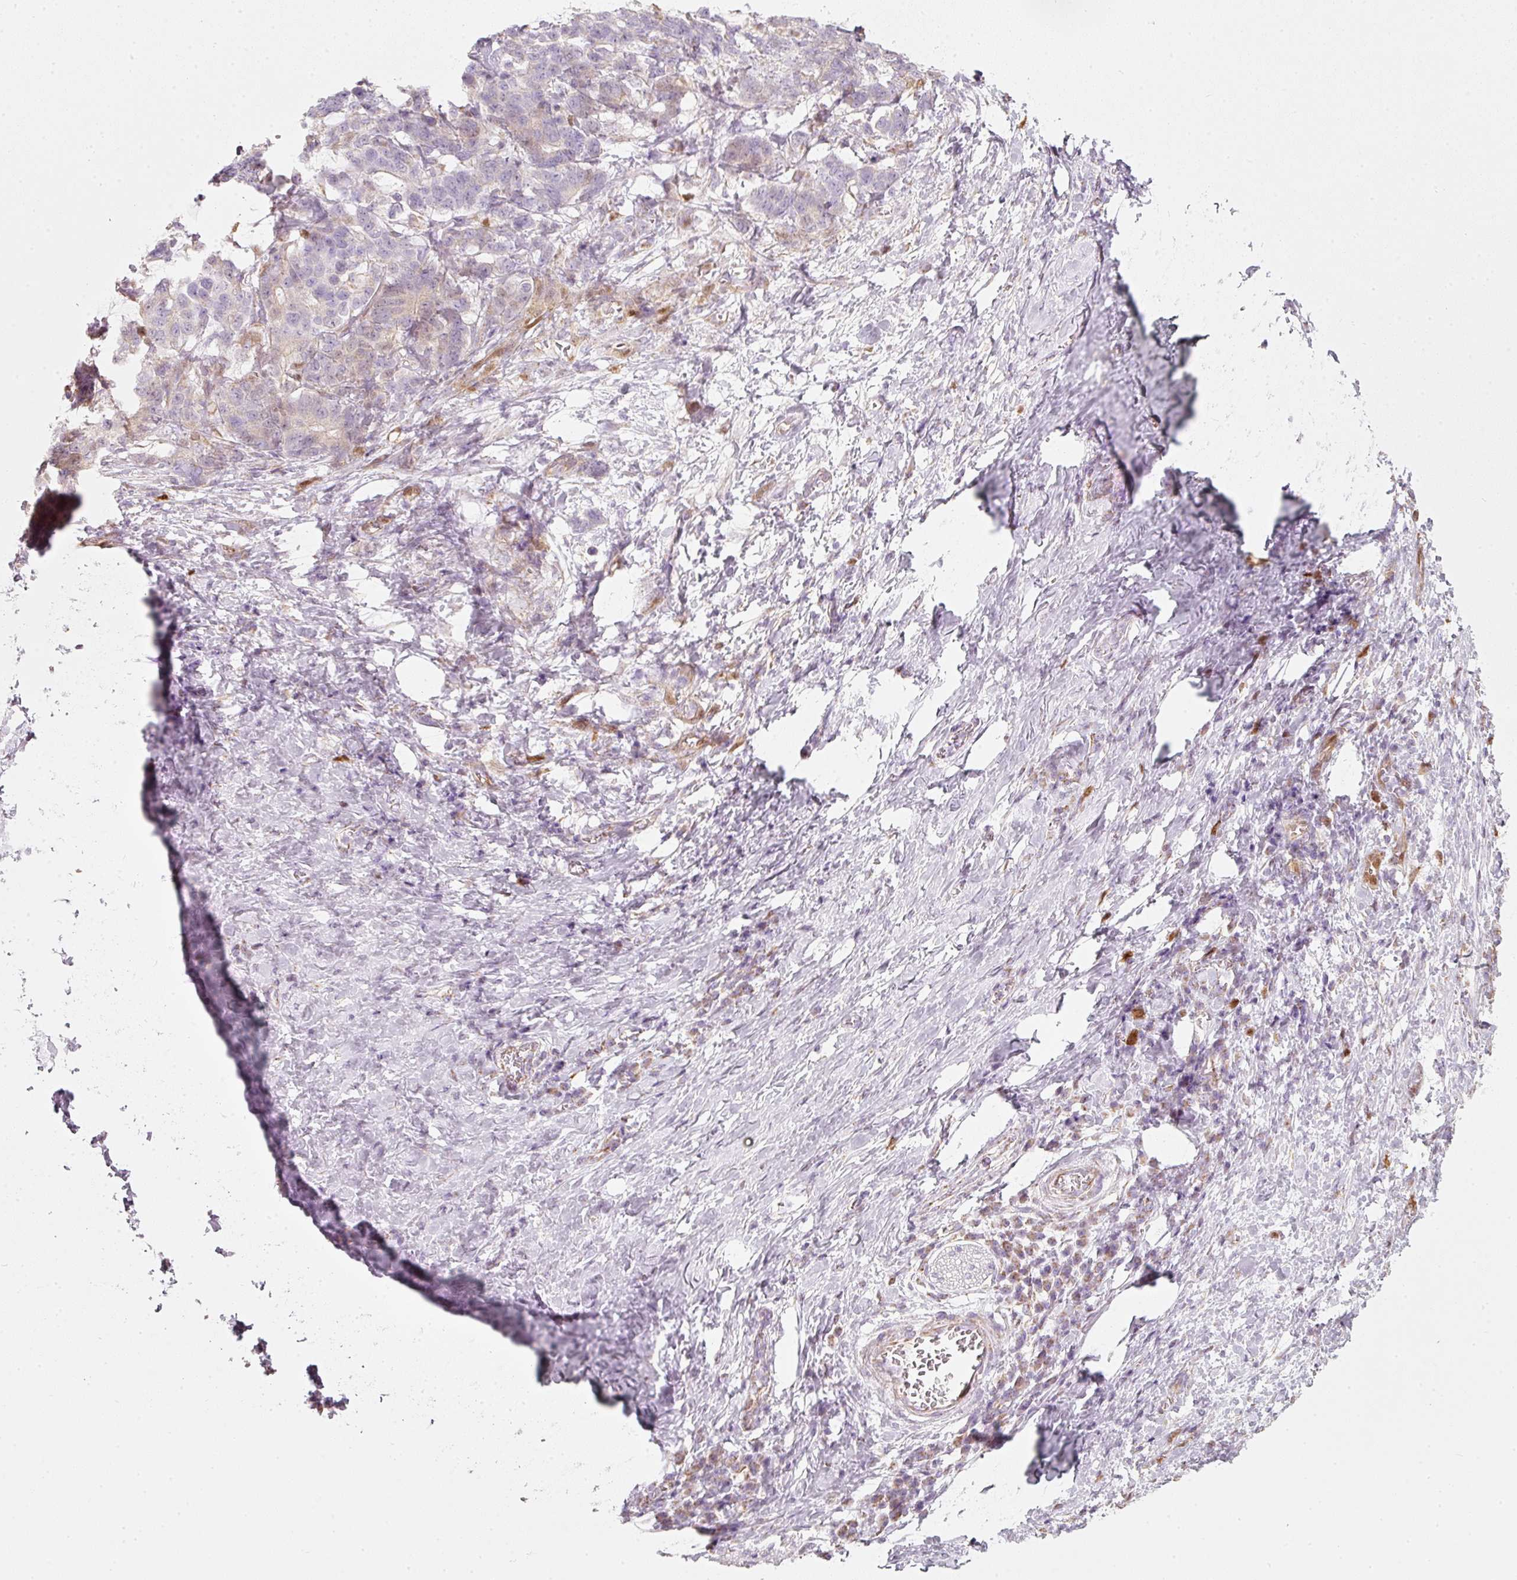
{"staining": {"intensity": "negative", "quantity": "none", "location": "none"}, "tissue": "stomach cancer", "cell_type": "Tumor cells", "image_type": "cancer", "snomed": [{"axis": "morphology", "description": "Normal tissue, NOS"}, {"axis": "morphology", "description": "Adenocarcinoma, NOS"}, {"axis": "topography", "description": "Stomach"}], "caption": "Immunohistochemistry (IHC) micrograph of human stomach adenocarcinoma stained for a protein (brown), which reveals no expression in tumor cells.", "gene": "DUT", "patient": {"sex": "female", "age": 64}}